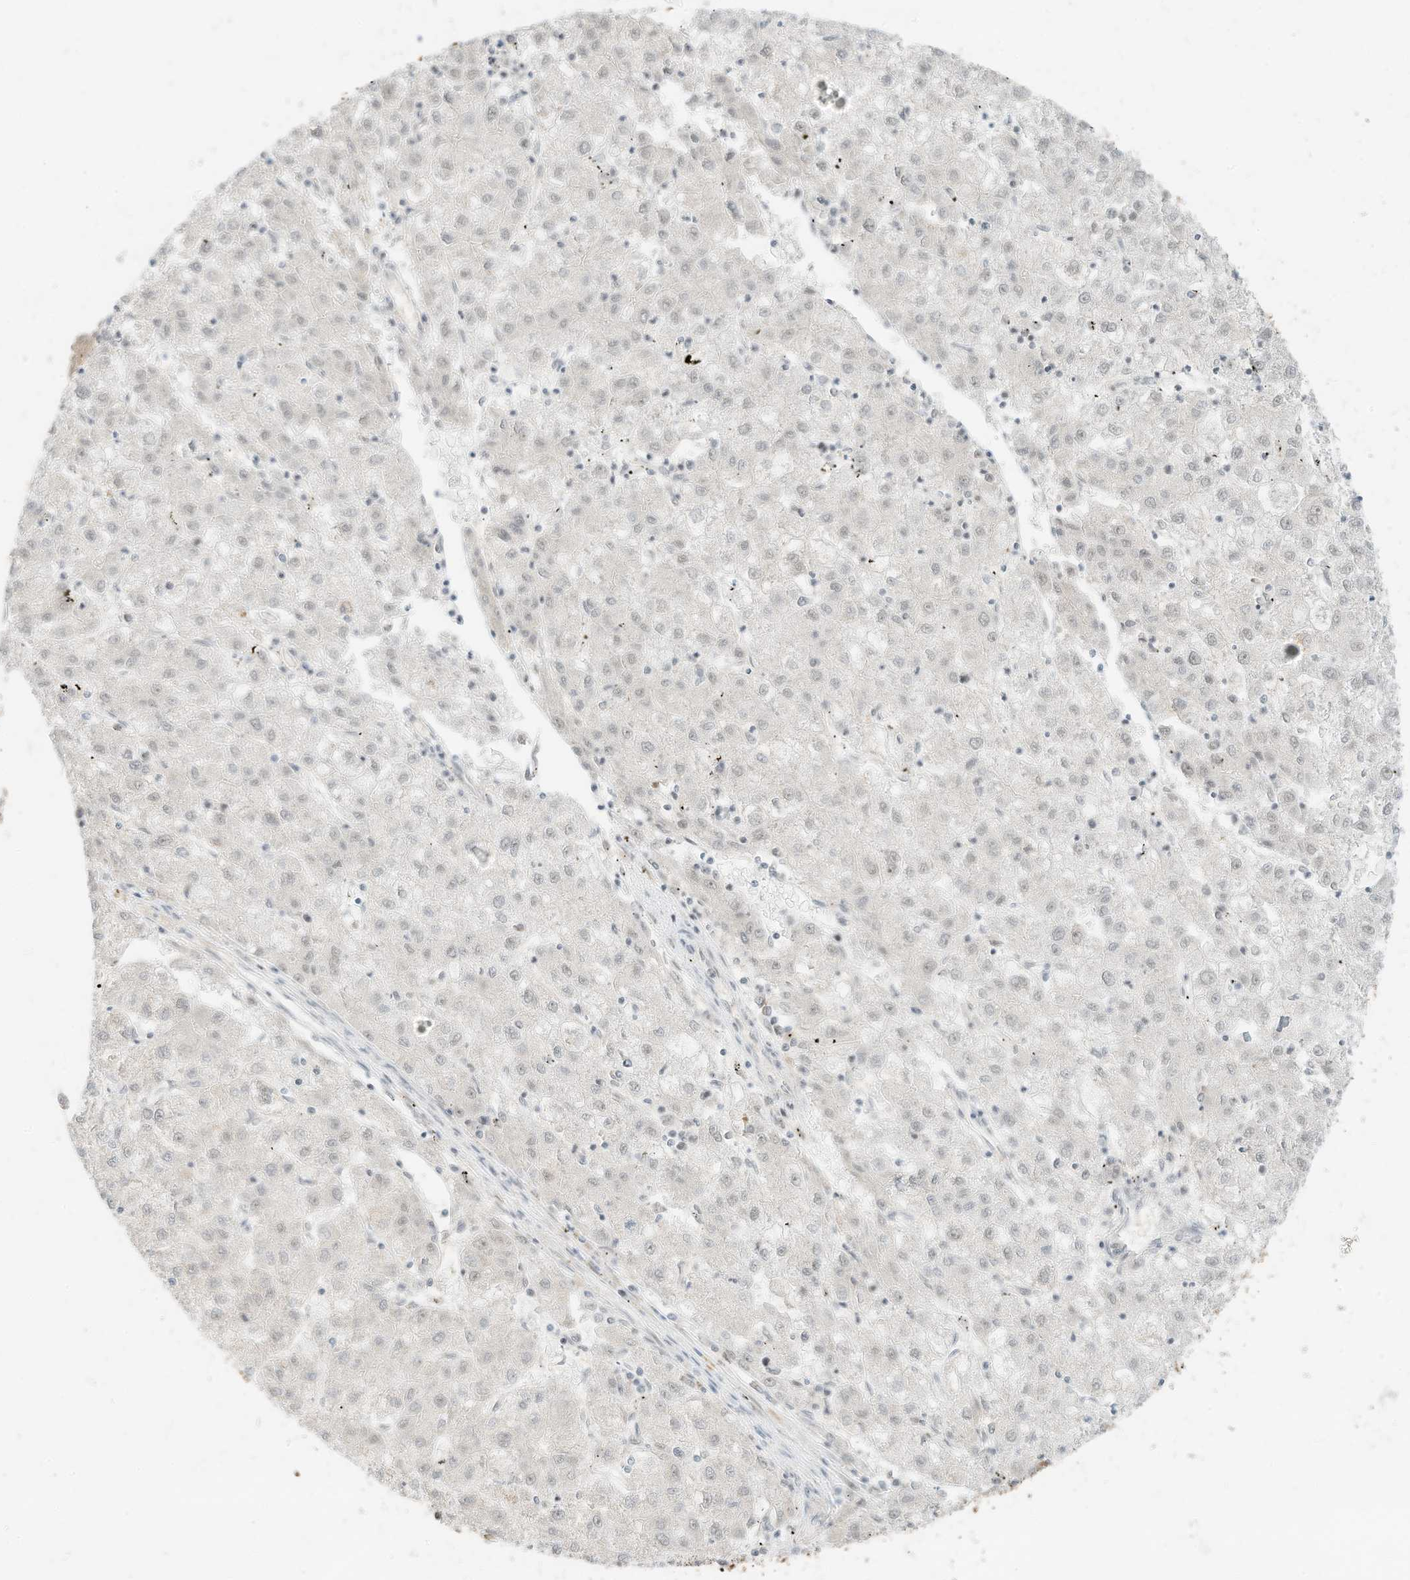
{"staining": {"intensity": "negative", "quantity": "none", "location": "none"}, "tissue": "liver cancer", "cell_type": "Tumor cells", "image_type": "cancer", "snomed": [{"axis": "morphology", "description": "Carcinoma, Hepatocellular, NOS"}, {"axis": "topography", "description": "Liver"}], "caption": "Liver hepatocellular carcinoma was stained to show a protein in brown. There is no significant positivity in tumor cells.", "gene": "MTUS2", "patient": {"sex": "male", "age": 72}}